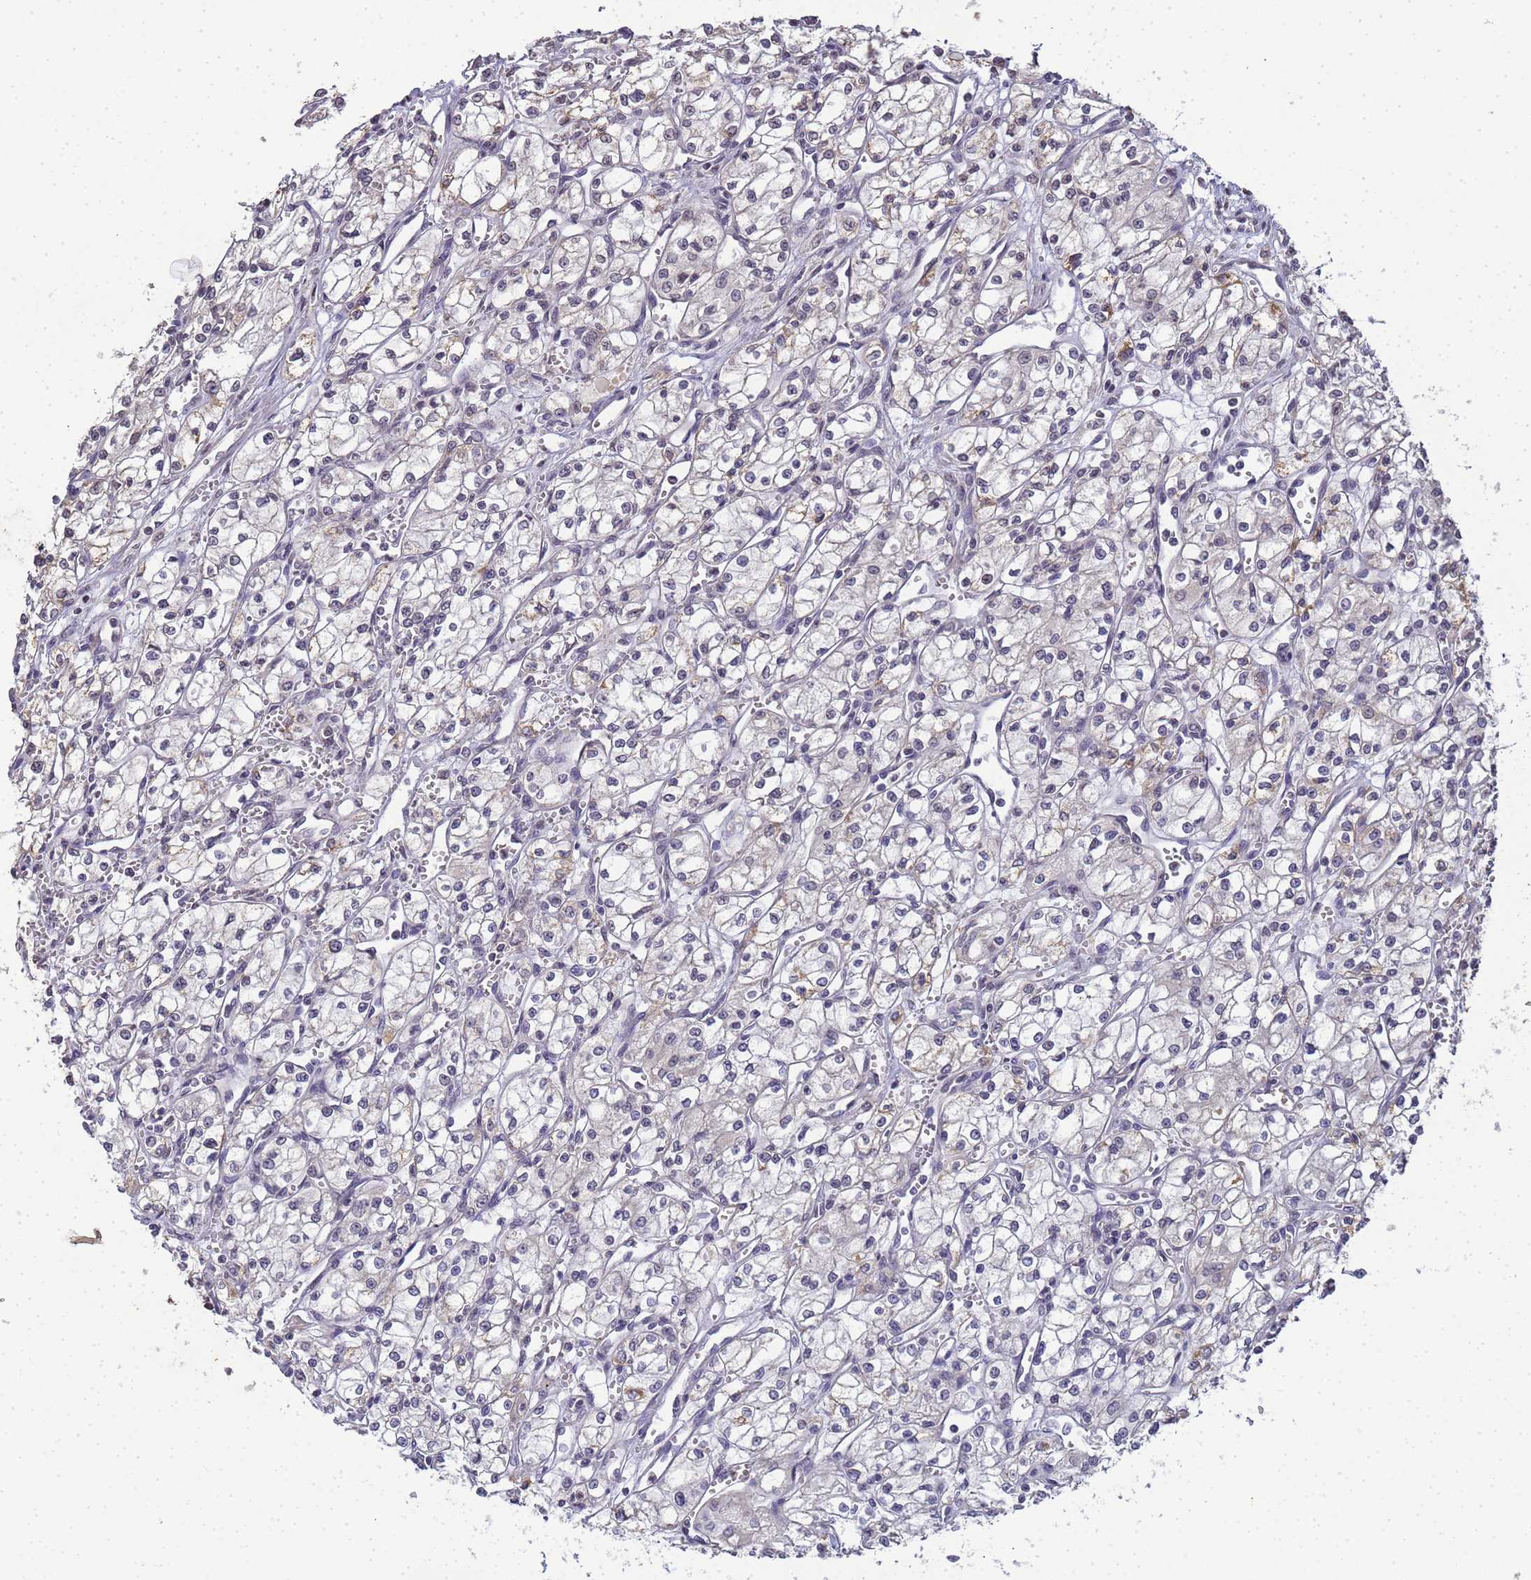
{"staining": {"intensity": "negative", "quantity": "none", "location": "none"}, "tissue": "renal cancer", "cell_type": "Tumor cells", "image_type": "cancer", "snomed": [{"axis": "morphology", "description": "Adenocarcinoma, NOS"}, {"axis": "topography", "description": "Kidney"}], "caption": "DAB immunohistochemical staining of human renal cancer exhibits no significant staining in tumor cells.", "gene": "MYL7", "patient": {"sex": "male", "age": 59}}